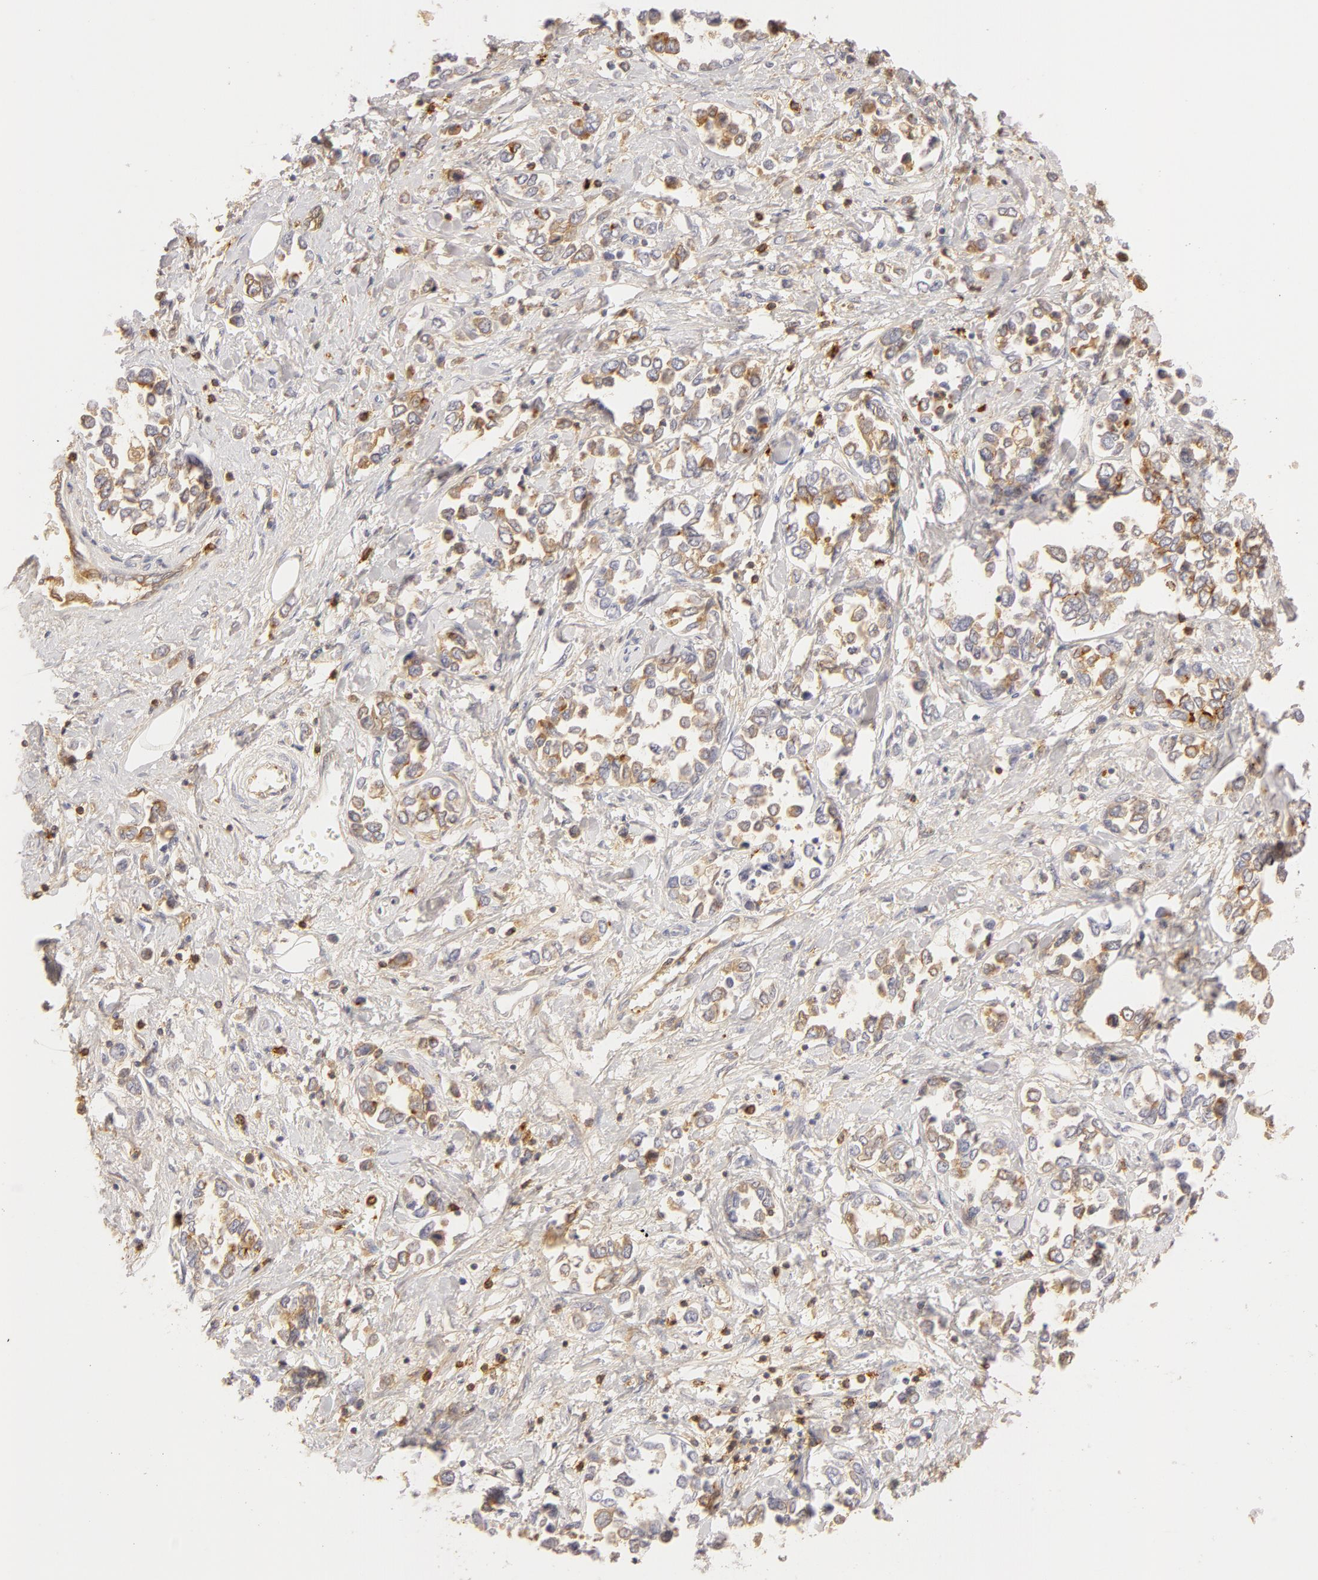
{"staining": {"intensity": "moderate", "quantity": "<25%", "location": "cytoplasmic/membranous"}, "tissue": "stomach cancer", "cell_type": "Tumor cells", "image_type": "cancer", "snomed": [{"axis": "morphology", "description": "Adenocarcinoma, NOS"}, {"axis": "topography", "description": "Stomach, upper"}], "caption": "Moderate cytoplasmic/membranous protein positivity is identified in about <25% of tumor cells in stomach adenocarcinoma. (DAB (3,3'-diaminobenzidine) = brown stain, brightfield microscopy at high magnification).", "gene": "C1R", "patient": {"sex": "male", "age": 76}}